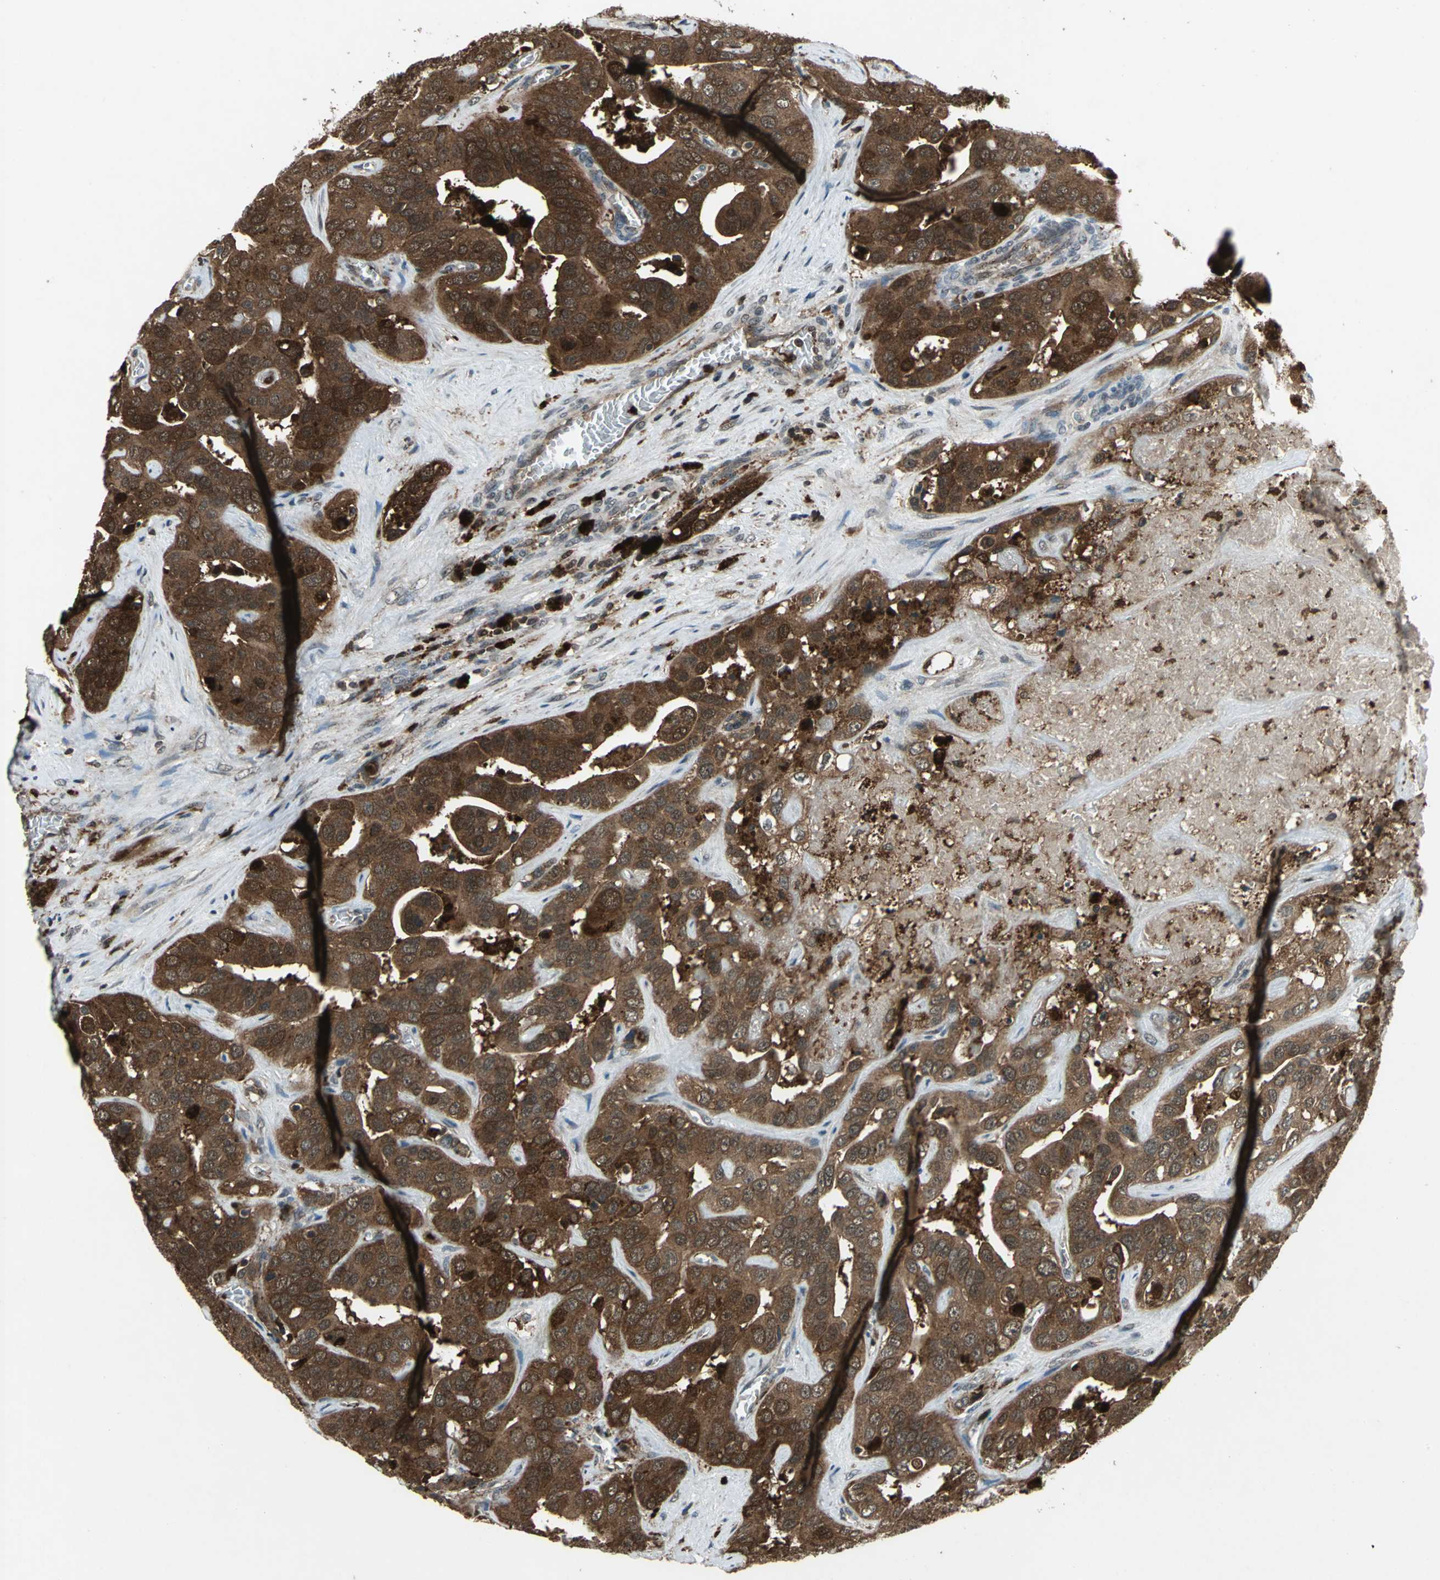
{"staining": {"intensity": "strong", "quantity": ">75%", "location": "cytoplasmic/membranous"}, "tissue": "liver cancer", "cell_type": "Tumor cells", "image_type": "cancer", "snomed": [{"axis": "morphology", "description": "Cholangiocarcinoma"}, {"axis": "topography", "description": "Liver"}], "caption": "Liver cancer was stained to show a protein in brown. There is high levels of strong cytoplasmic/membranous positivity in about >75% of tumor cells.", "gene": "PYCARD", "patient": {"sex": "female", "age": 52}}